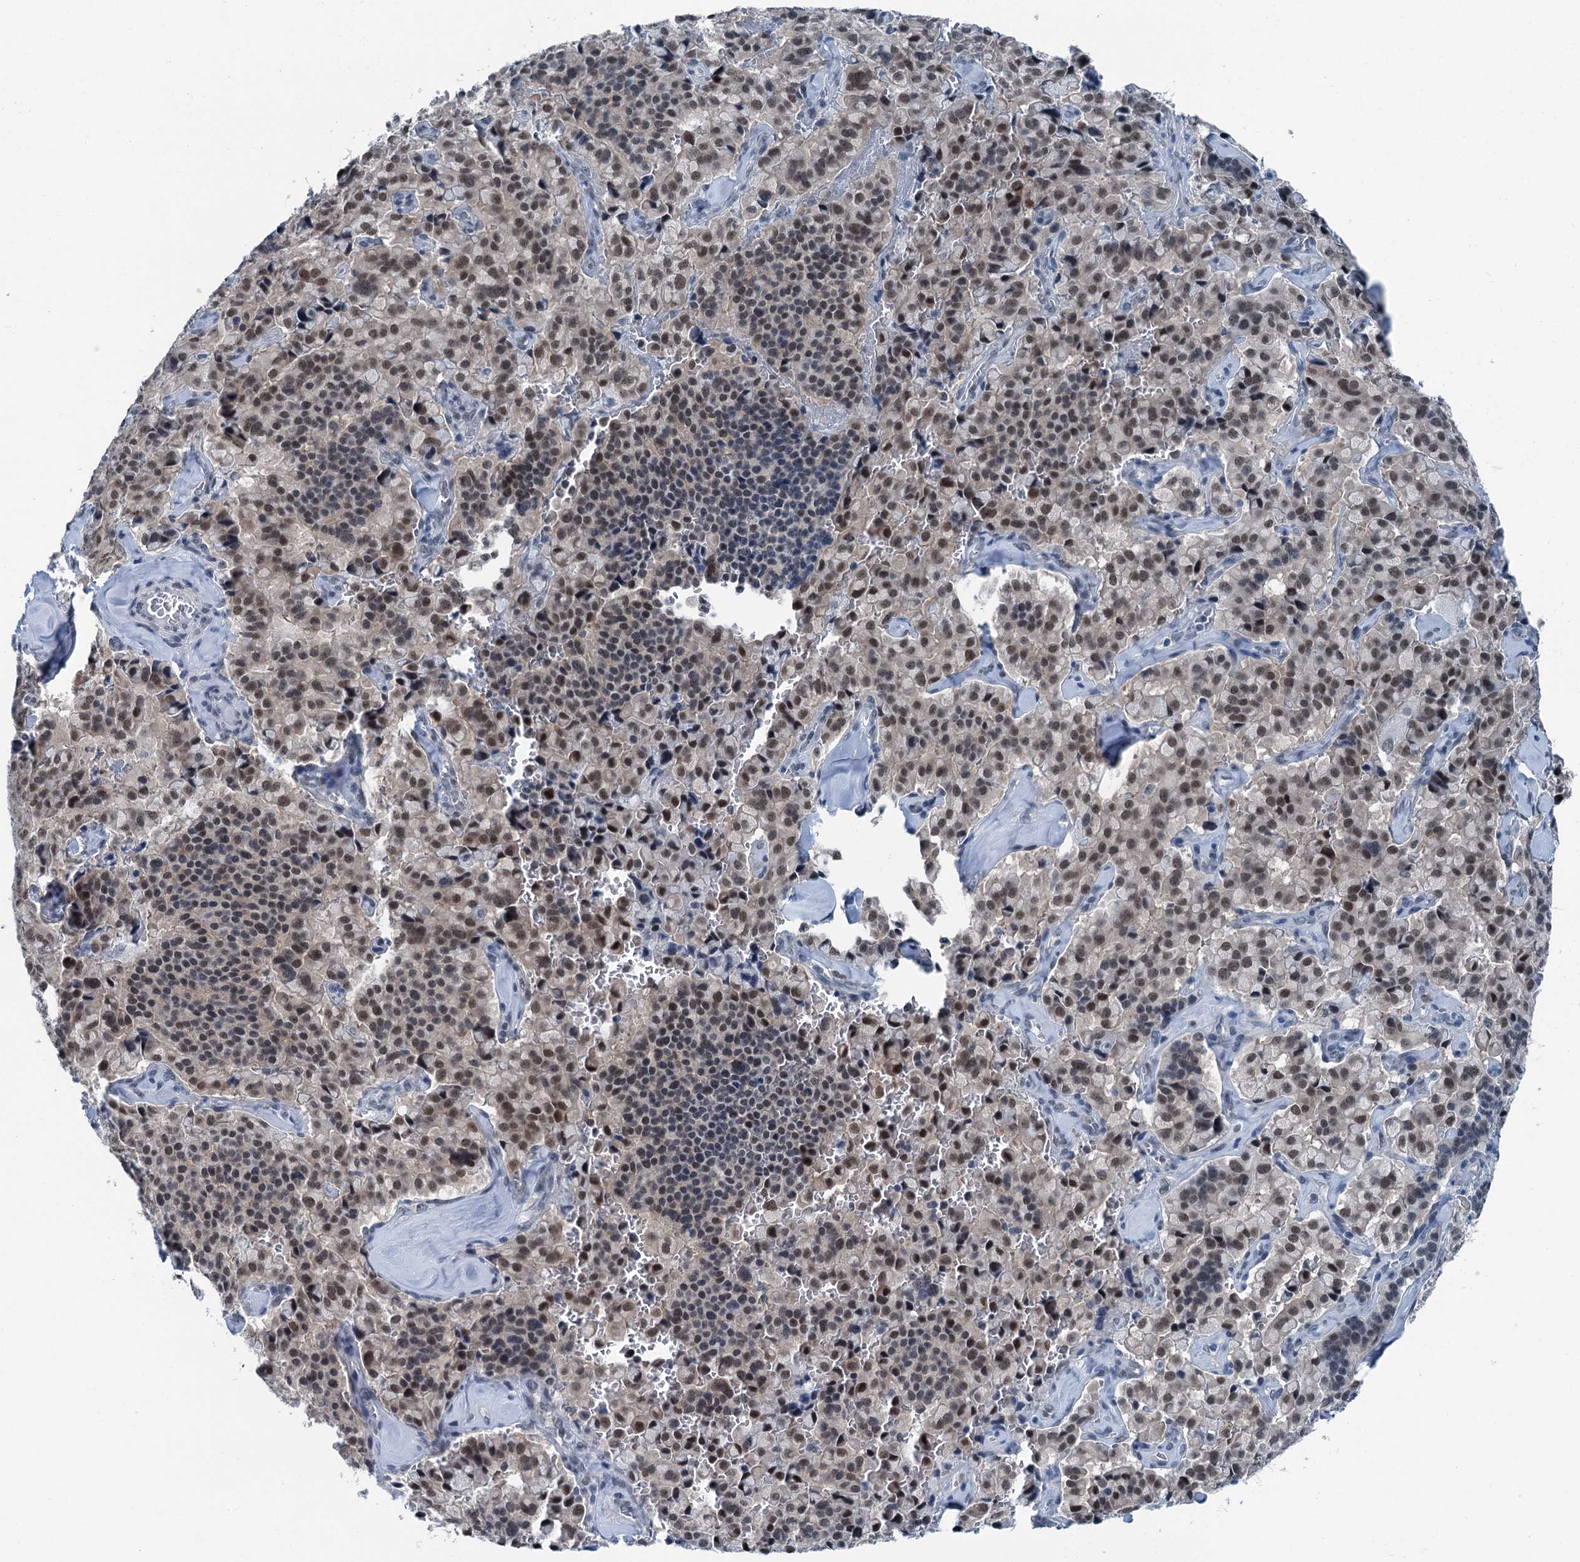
{"staining": {"intensity": "moderate", "quantity": ">75%", "location": "nuclear"}, "tissue": "pancreatic cancer", "cell_type": "Tumor cells", "image_type": "cancer", "snomed": [{"axis": "morphology", "description": "Adenocarcinoma, NOS"}, {"axis": "topography", "description": "Pancreas"}], "caption": "Protein staining of adenocarcinoma (pancreatic) tissue shows moderate nuclear positivity in approximately >75% of tumor cells. (brown staining indicates protein expression, while blue staining denotes nuclei).", "gene": "TRPT1", "patient": {"sex": "male", "age": 65}}